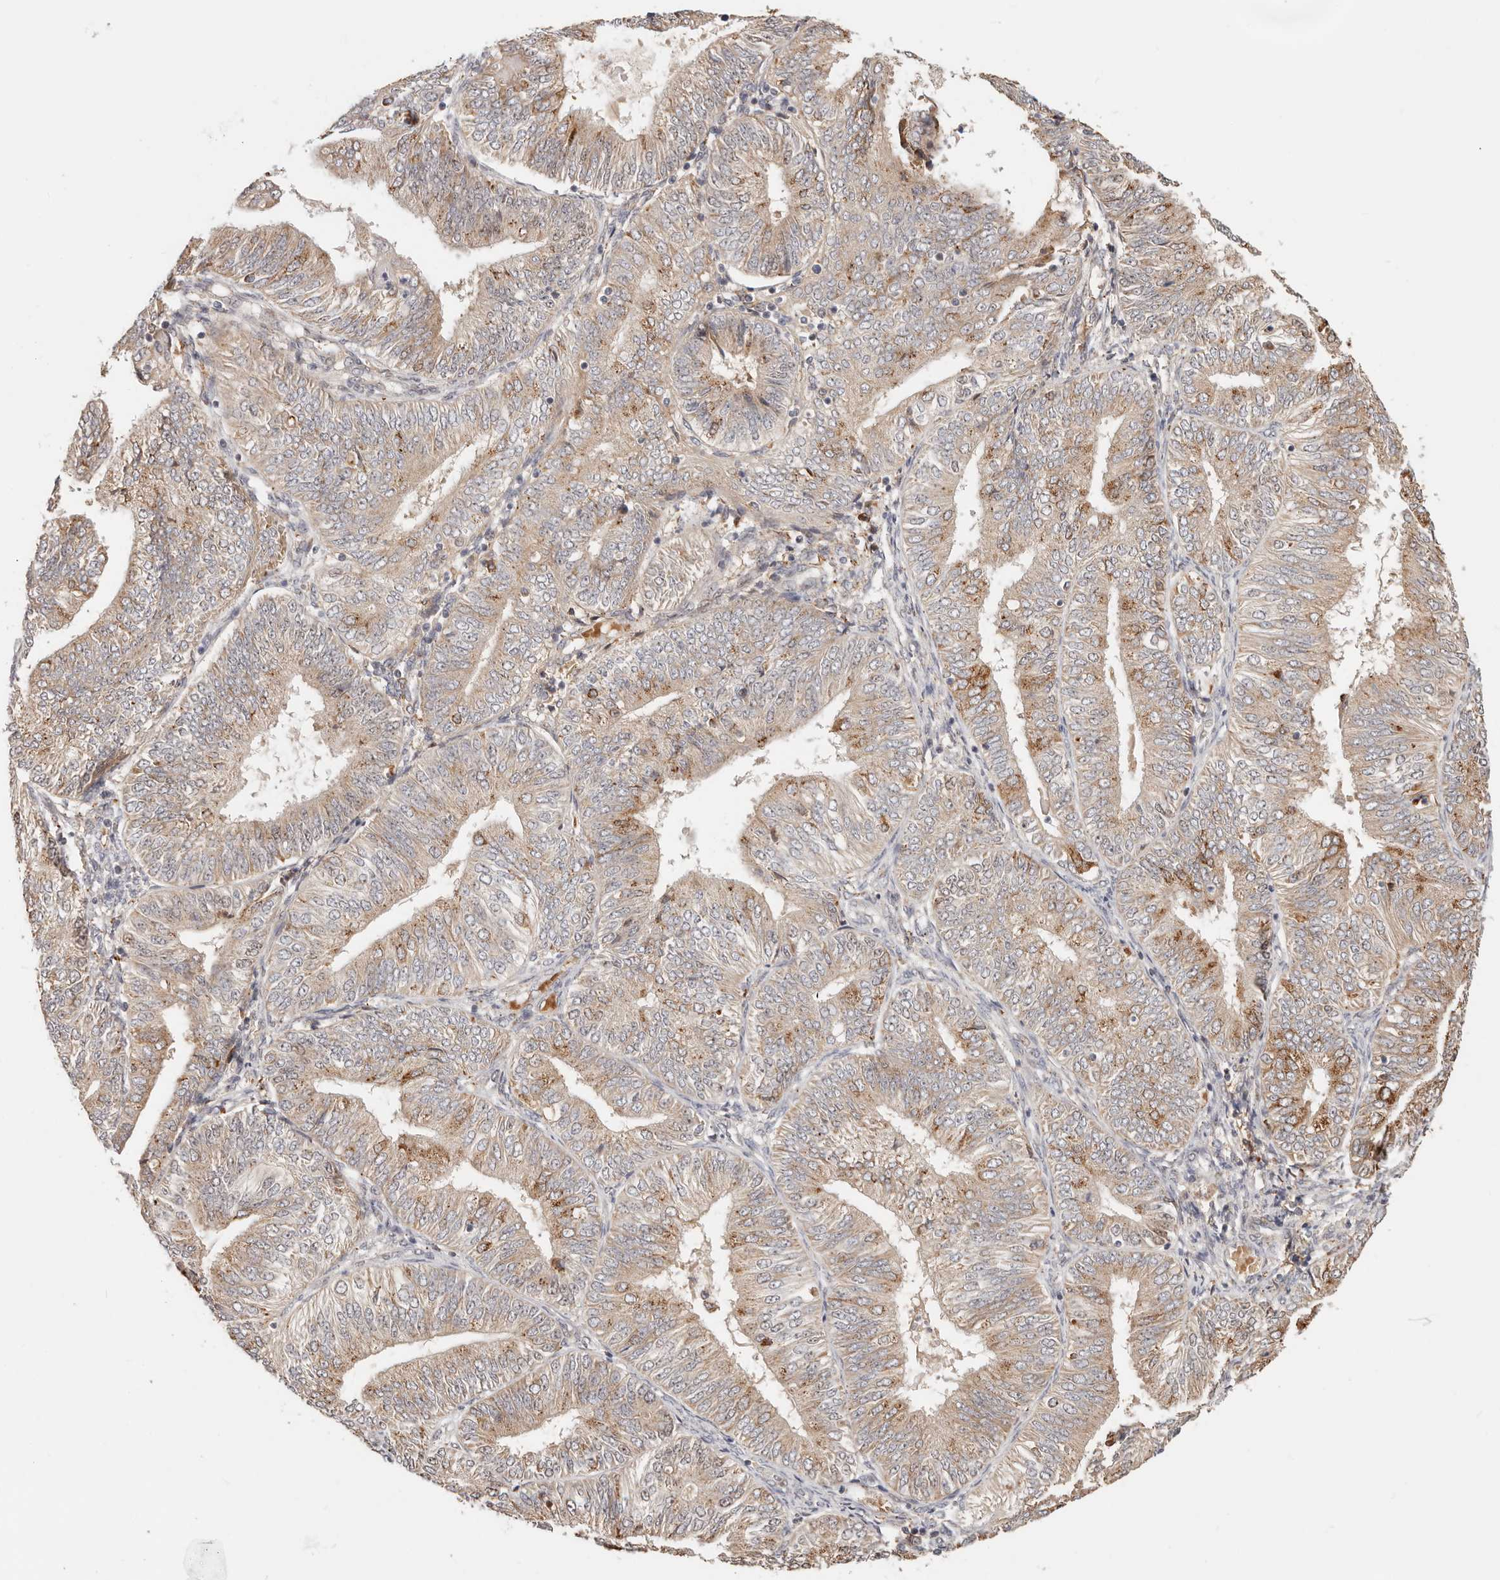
{"staining": {"intensity": "moderate", "quantity": "25%-75%", "location": "cytoplasmic/membranous"}, "tissue": "endometrial cancer", "cell_type": "Tumor cells", "image_type": "cancer", "snomed": [{"axis": "morphology", "description": "Adenocarcinoma, NOS"}, {"axis": "topography", "description": "Endometrium"}], "caption": "This is a histology image of immunohistochemistry (IHC) staining of endometrial adenocarcinoma, which shows moderate positivity in the cytoplasmic/membranous of tumor cells.", "gene": "ZRANB1", "patient": {"sex": "female", "age": 58}}